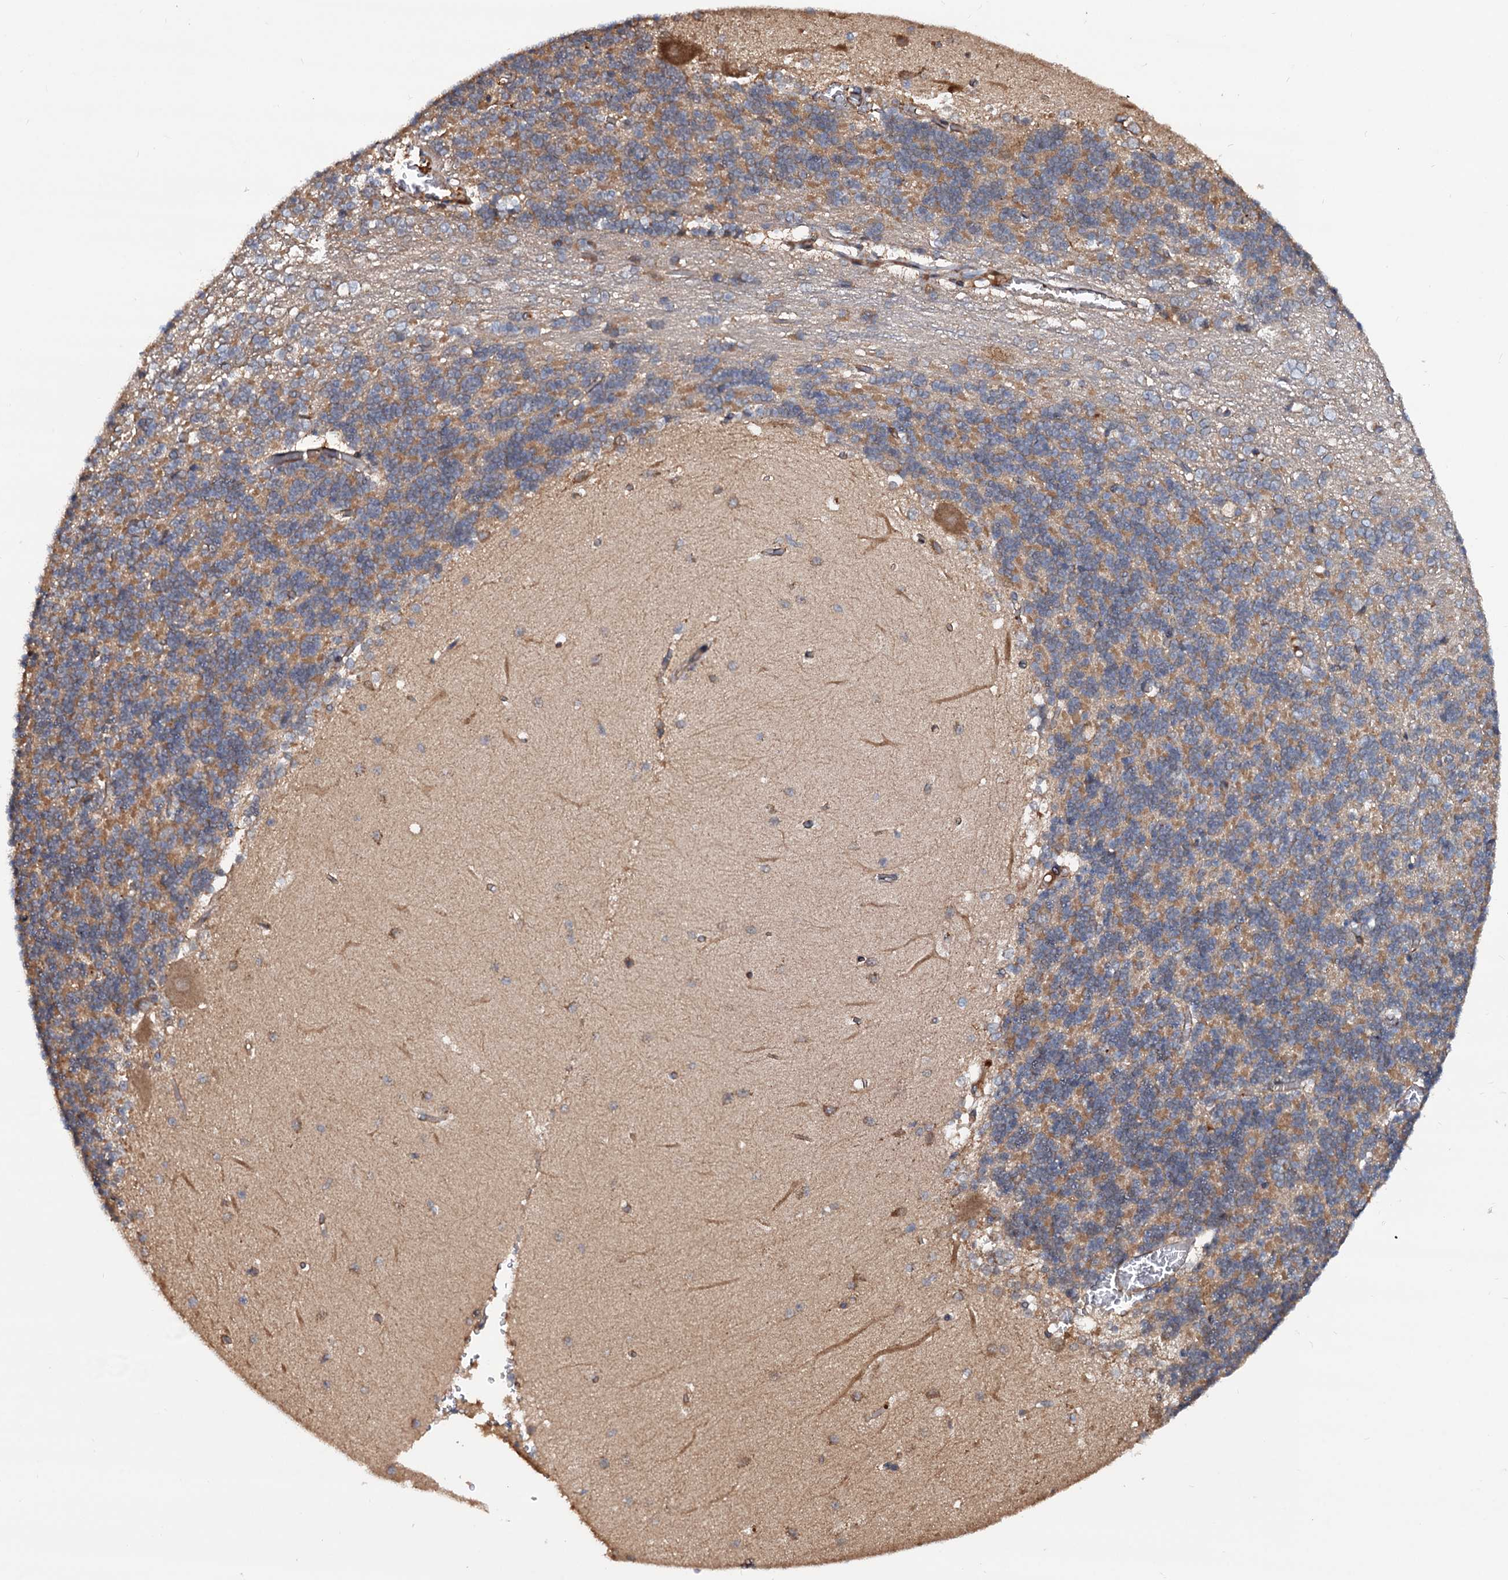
{"staining": {"intensity": "moderate", "quantity": ">75%", "location": "cytoplasmic/membranous"}, "tissue": "cerebellum", "cell_type": "Cells in granular layer", "image_type": "normal", "snomed": [{"axis": "morphology", "description": "Normal tissue, NOS"}, {"axis": "topography", "description": "Cerebellum"}], "caption": "Moderate cytoplasmic/membranous protein staining is identified in about >75% of cells in granular layer in cerebellum.", "gene": "MRPL42", "patient": {"sex": "male", "age": 37}}